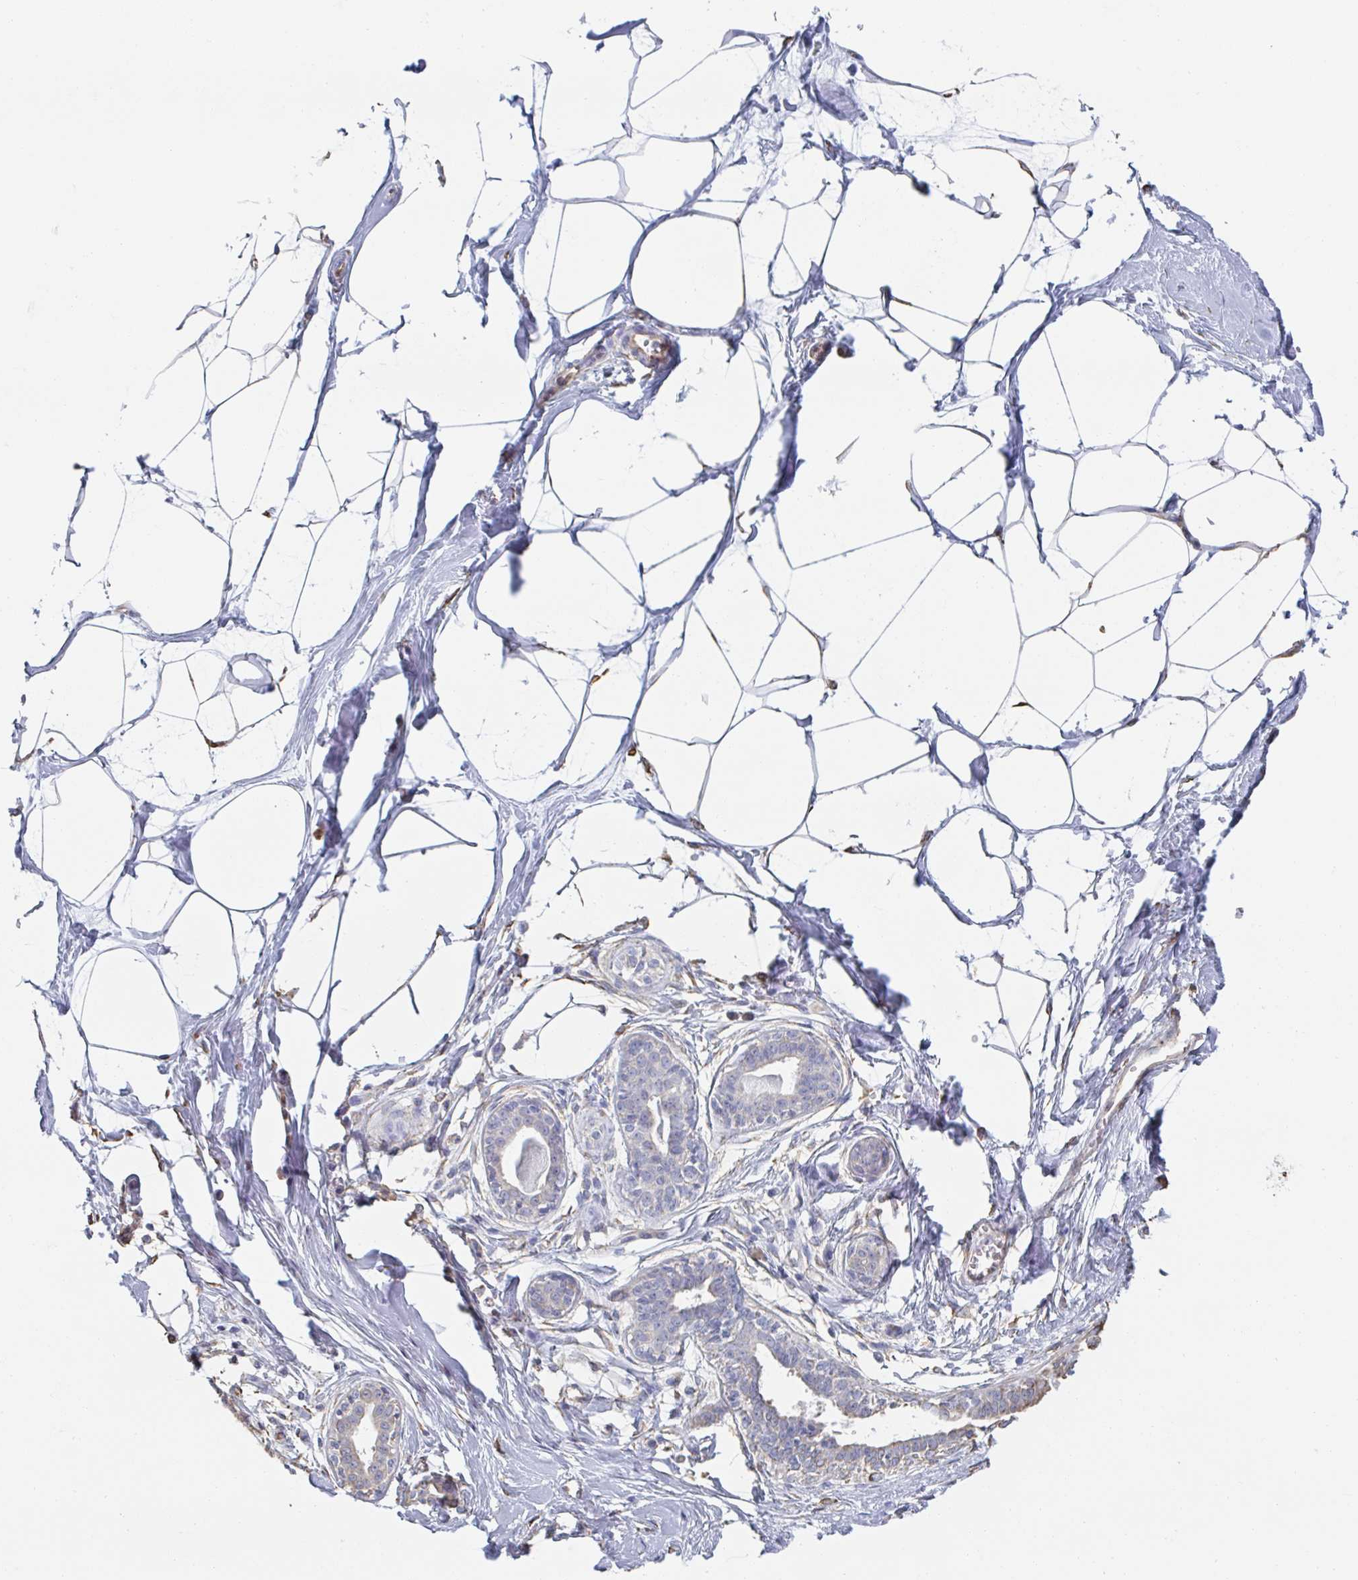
{"staining": {"intensity": "negative", "quantity": "none", "location": "none"}, "tissue": "breast", "cell_type": "Adipocytes", "image_type": "normal", "snomed": [{"axis": "morphology", "description": "Normal tissue, NOS"}, {"axis": "topography", "description": "Breast"}], "caption": "An image of breast stained for a protein exhibits no brown staining in adipocytes. The staining is performed using DAB (3,3'-diaminobenzidine) brown chromogen with nuclei counter-stained in using hematoxylin.", "gene": "RAB5IF", "patient": {"sex": "female", "age": 45}}